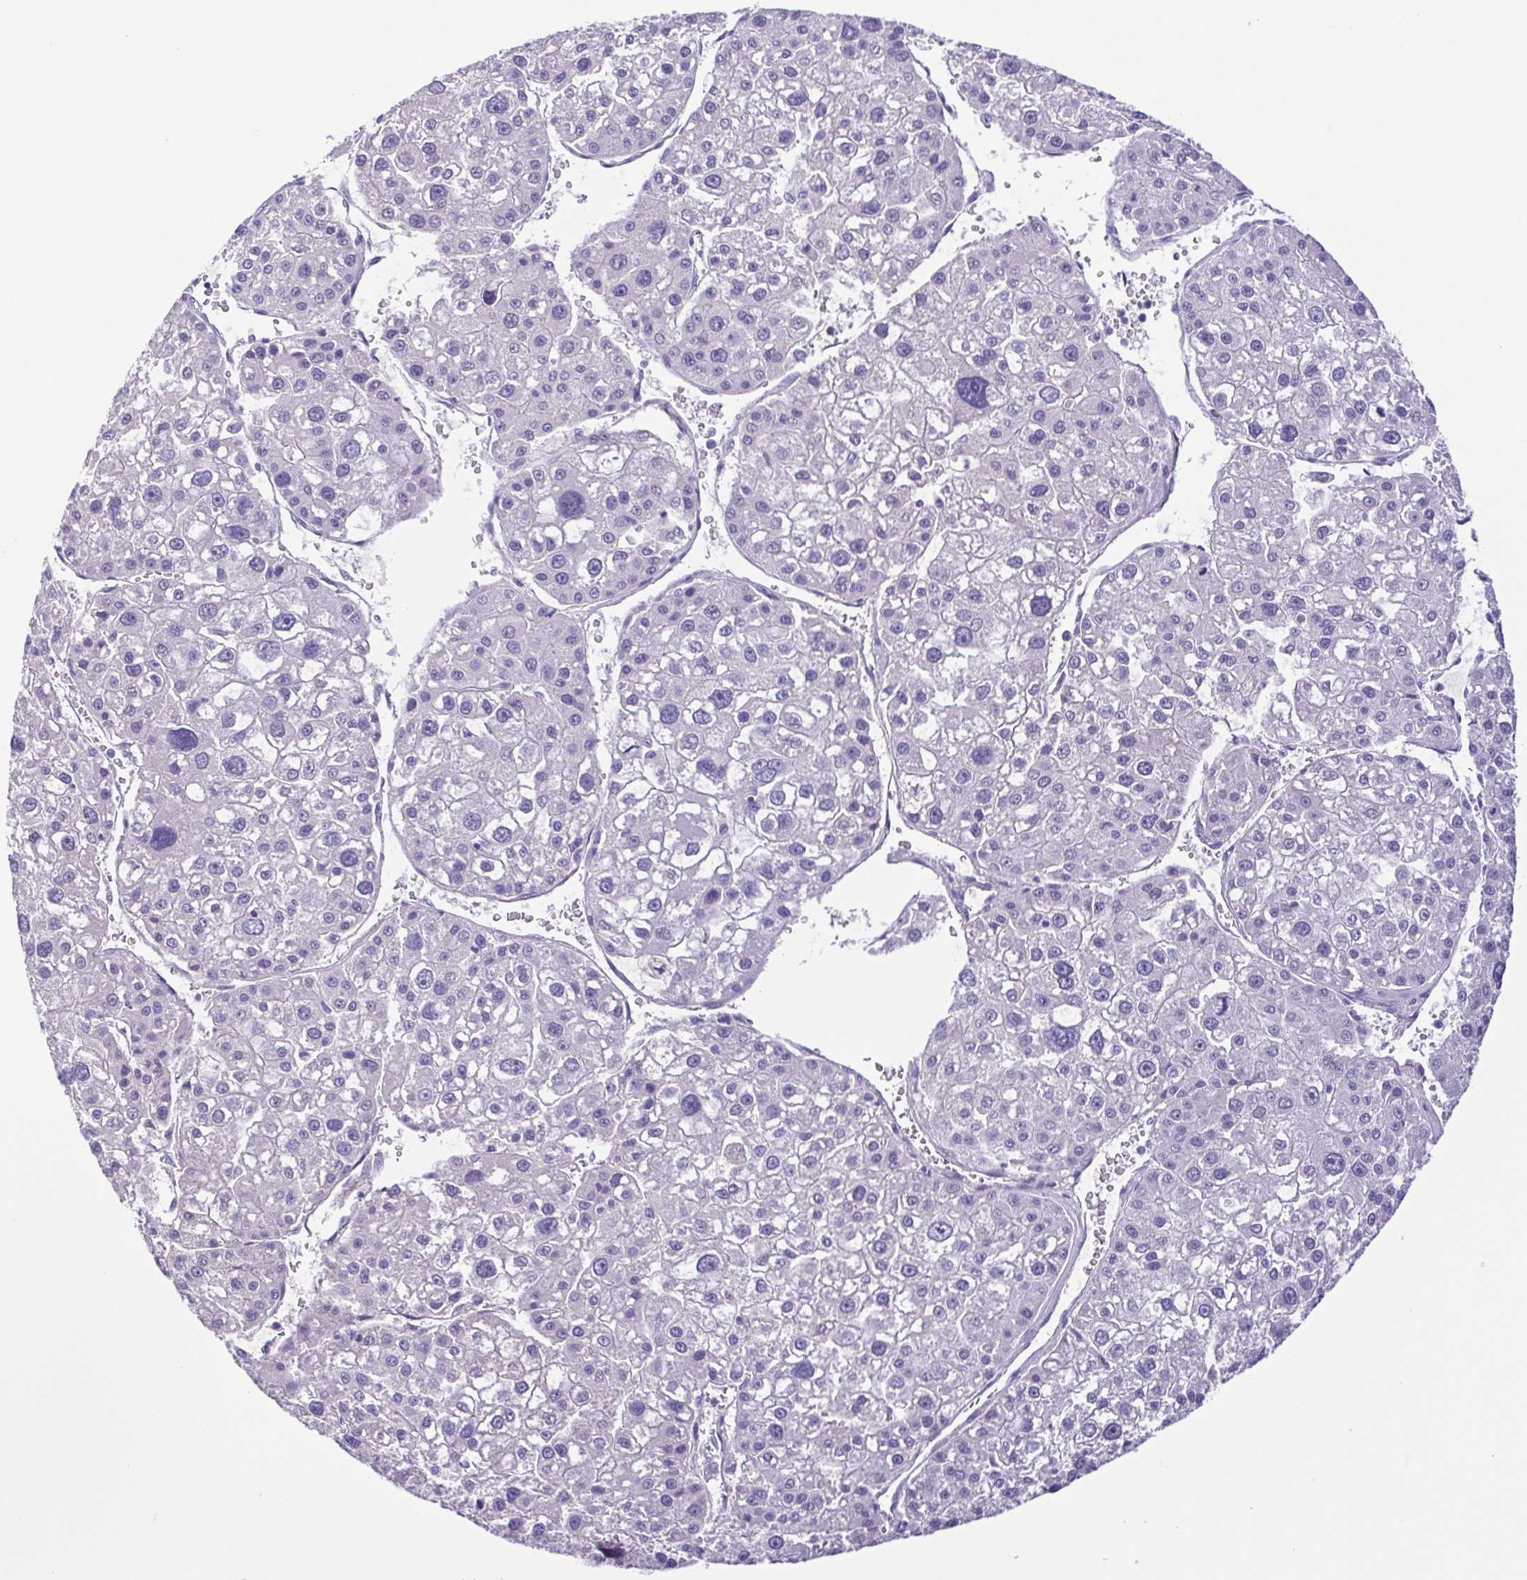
{"staining": {"intensity": "negative", "quantity": "none", "location": "none"}, "tissue": "liver cancer", "cell_type": "Tumor cells", "image_type": "cancer", "snomed": [{"axis": "morphology", "description": "Carcinoma, Hepatocellular, NOS"}, {"axis": "topography", "description": "Liver"}], "caption": "The histopathology image demonstrates no staining of tumor cells in liver cancer (hepatocellular carcinoma).", "gene": "IGFL1", "patient": {"sex": "male", "age": 73}}